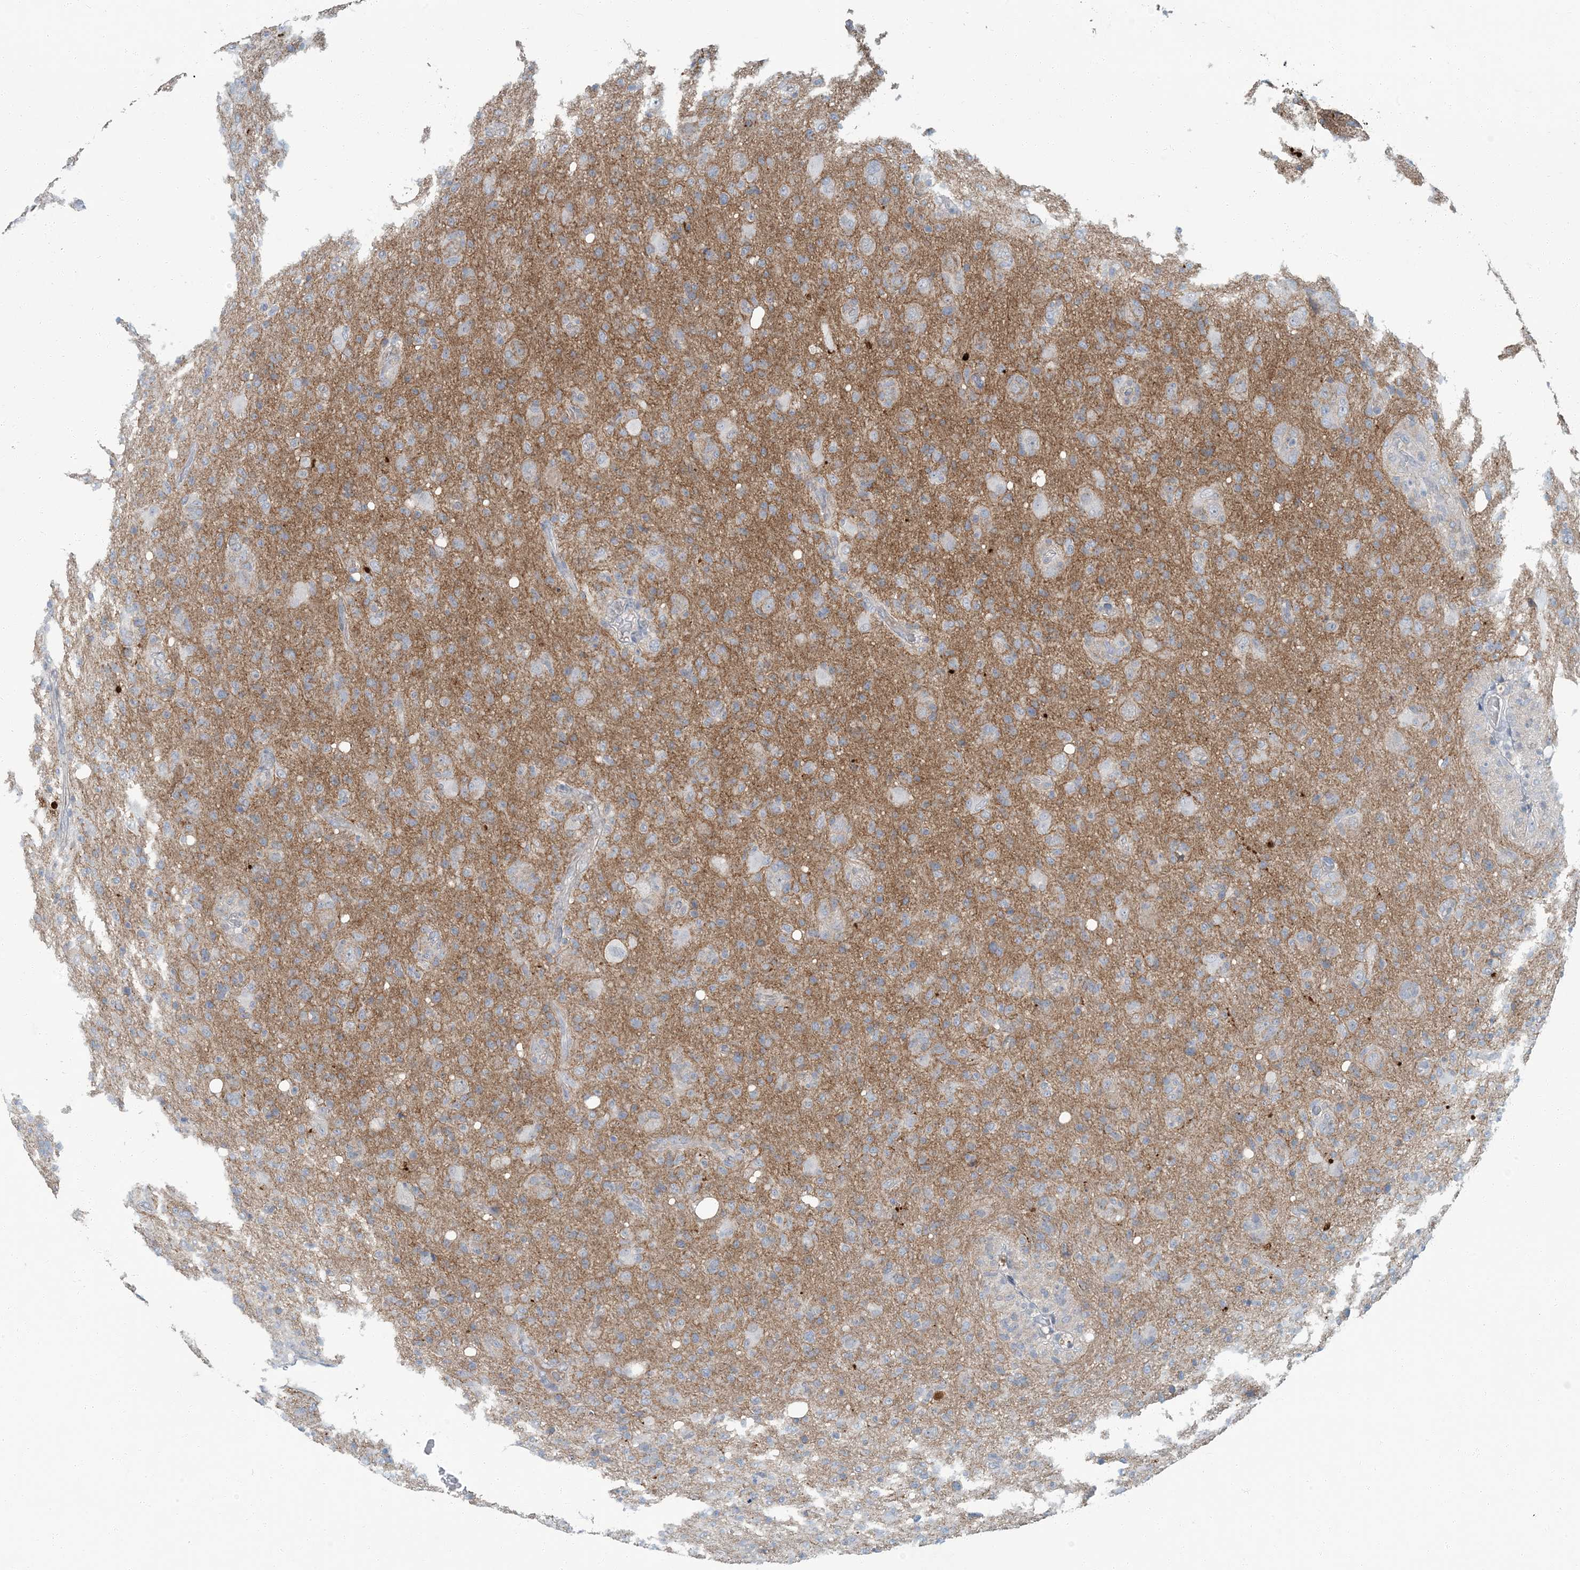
{"staining": {"intensity": "negative", "quantity": "none", "location": "none"}, "tissue": "glioma", "cell_type": "Tumor cells", "image_type": "cancer", "snomed": [{"axis": "morphology", "description": "Glioma, malignant, High grade"}, {"axis": "topography", "description": "Brain"}], "caption": "Human glioma stained for a protein using IHC reveals no expression in tumor cells.", "gene": "EPHA4", "patient": {"sex": "female", "age": 57}}